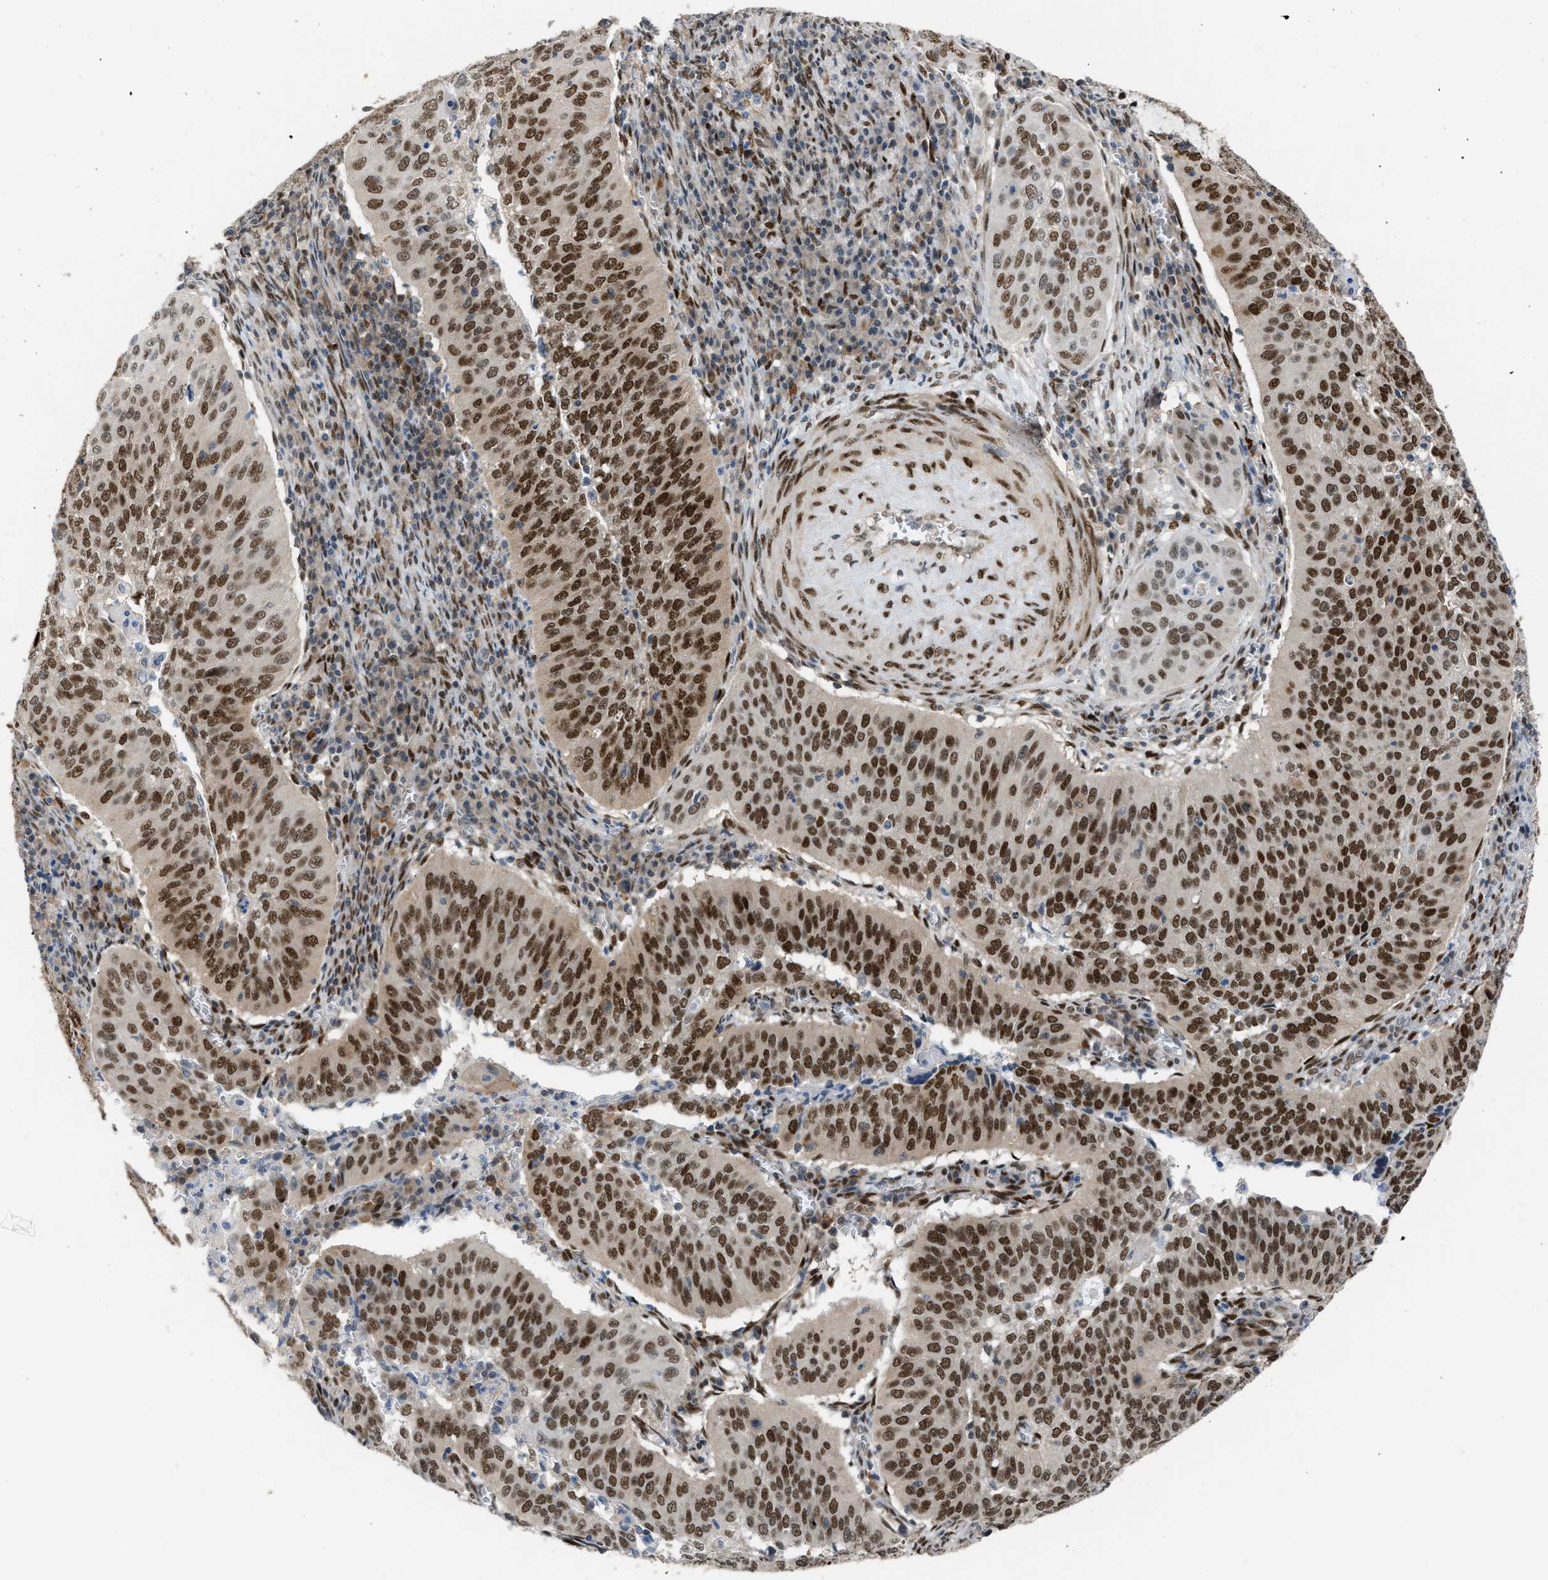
{"staining": {"intensity": "strong", "quantity": ">75%", "location": "nuclear"}, "tissue": "cervical cancer", "cell_type": "Tumor cells", "image_type": "cancer", "snomed": [{"axis": "morphology", "description": "Squamous cell carcinoma, NOS"}, {"axis": "topography", "description": "Cervix"}], "caption": "Brown immunohistochemical staining in squamous cell carcinoma (cervical) exhibits strong nuclear expression in about >75% of tumor cells. The staining is performed using DAB (3,3'-diaminobenzidine) brown chromogen to label protein expression. The nuclei are counter-stained blue using hematoxylin.", "gene": "SSBP2", "patient": {"sex": "female", "age": 39}}